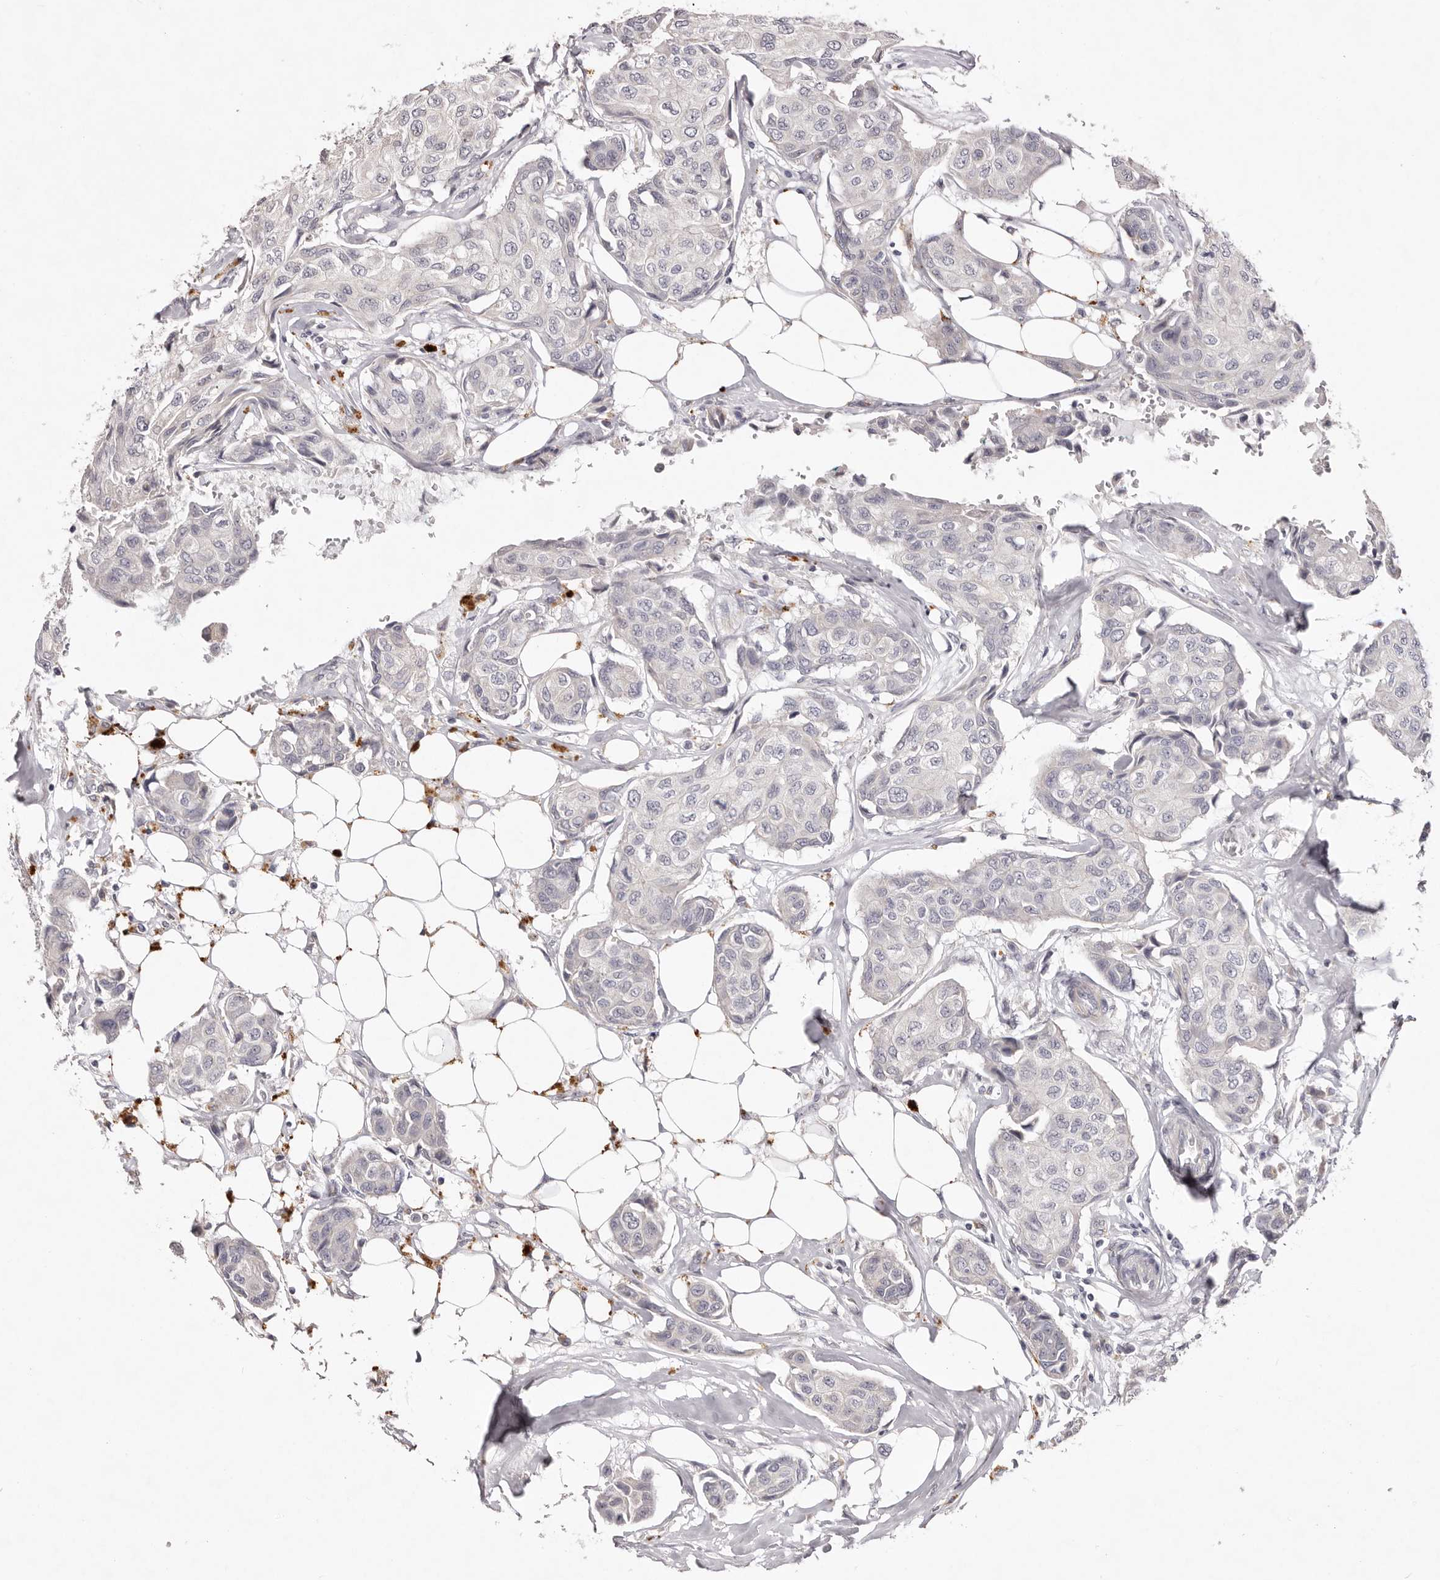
{"staining": {"intensity": "negative", "quantity": "none", "location": "none"}, "tissue": "breast cancer", "cell_type": "Tumor cells", "image_type": "cancer", "snomed": [{"axis": "morphology", "description": "Duct carcinoma"}, {"axis": "topography", "description": "Breast"}], "caption": "IHC micrograph of neoplastic tissue: human breast cancer (intraductal carcinoma) stained with DAB exhibits no significant protein positivity in tumor cells.", "gene": "GARNL3", "patient": {"sex": "female", "age": 80}}